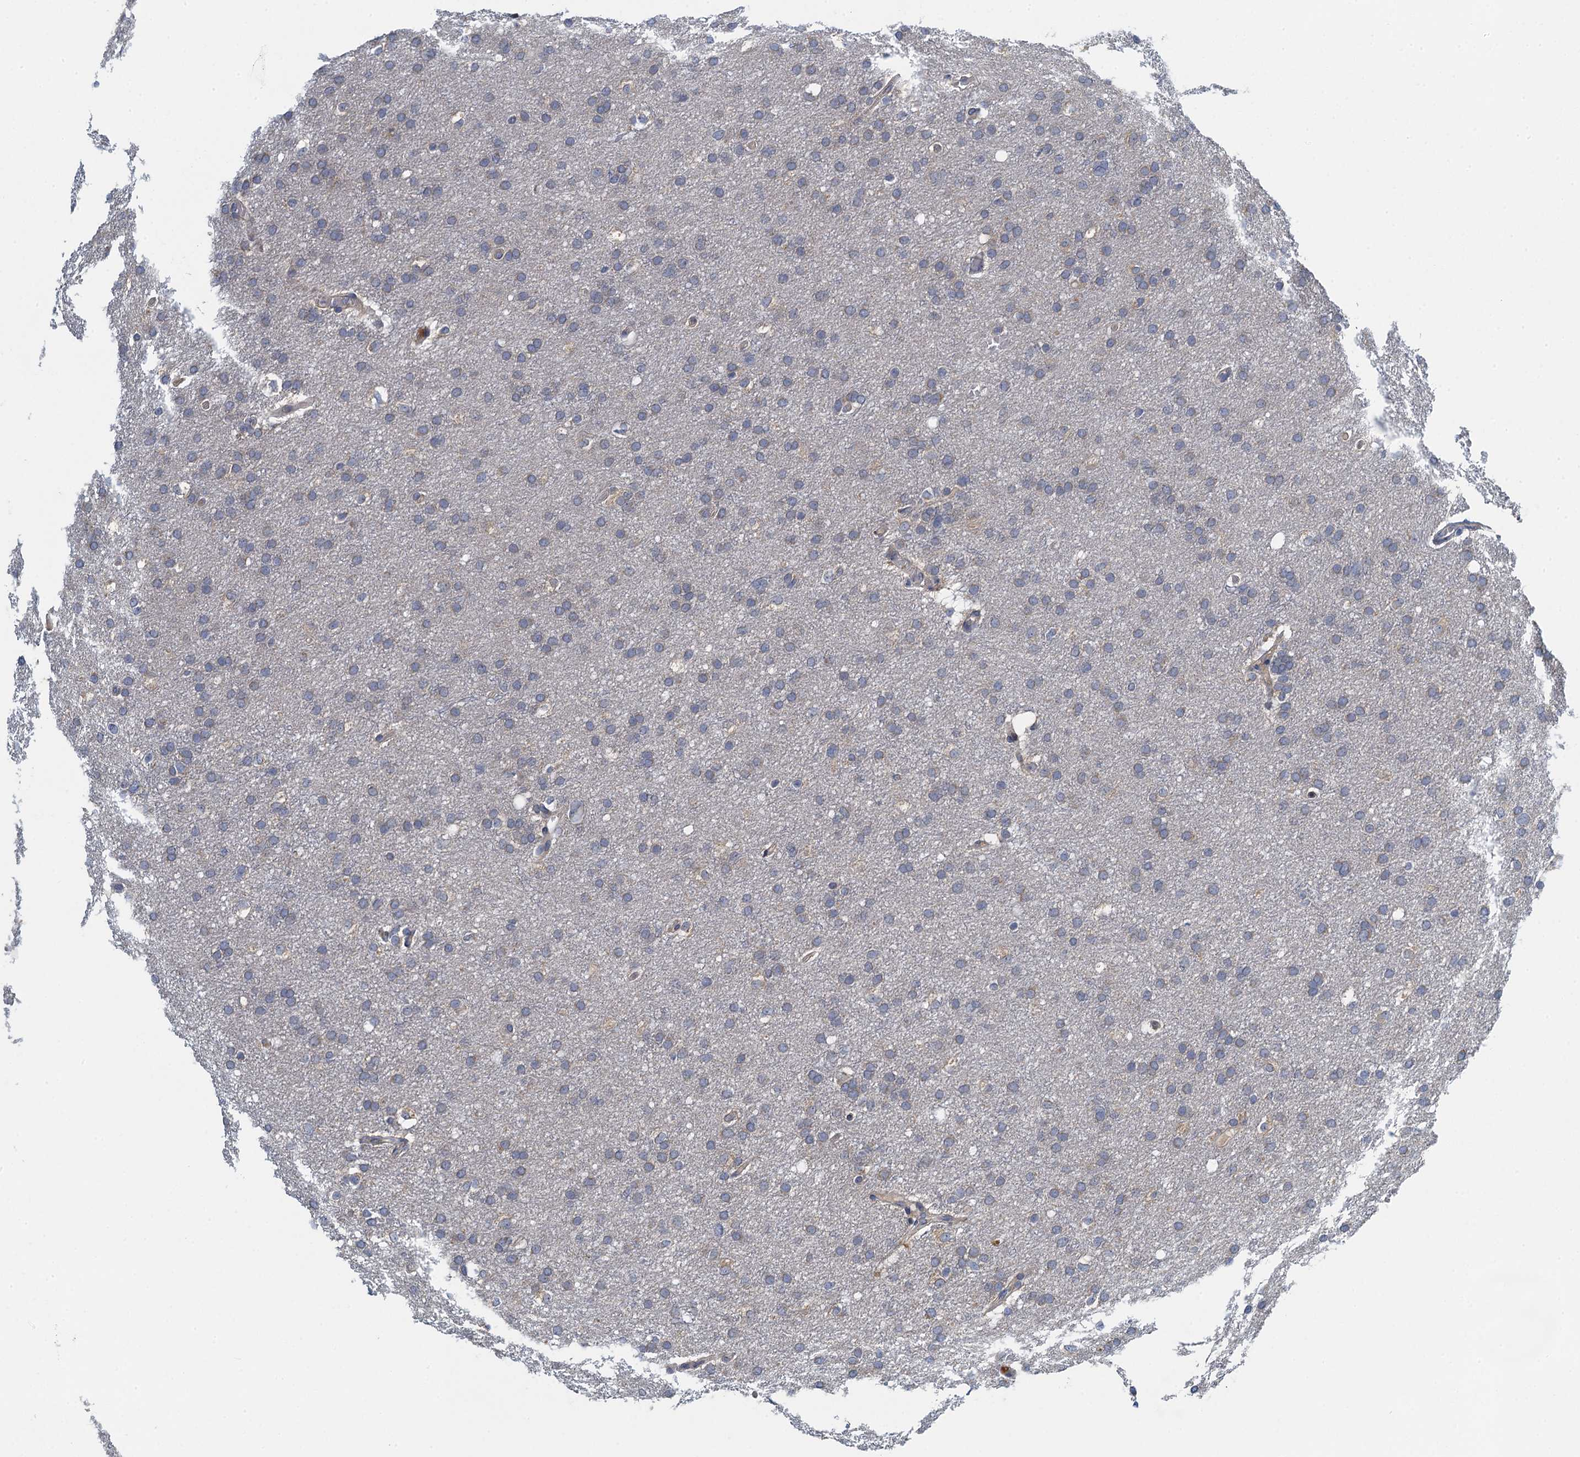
{"staining": {"intensity": "negative", "quantity": "none", "location": "none"}, "tissue": "glioma", "cell_type": "Tumor cells", "image_type": "cancer", "snomed": [{"axis": "morphology", "description": "Glioma, malignant, High grade"}, {"axis": "topography", "description": "Cerebral cortex"}], "caption": "Tumor cells are negative for protein expression in human high-grade glioma (malignant). Brightfield microscopy of immunohistochemistry stained with DAB (brown) and hematoxylin (blue), captured at high magnification.", "gene": "ALG2", "patient": {"sex": "female", "age": 36}}